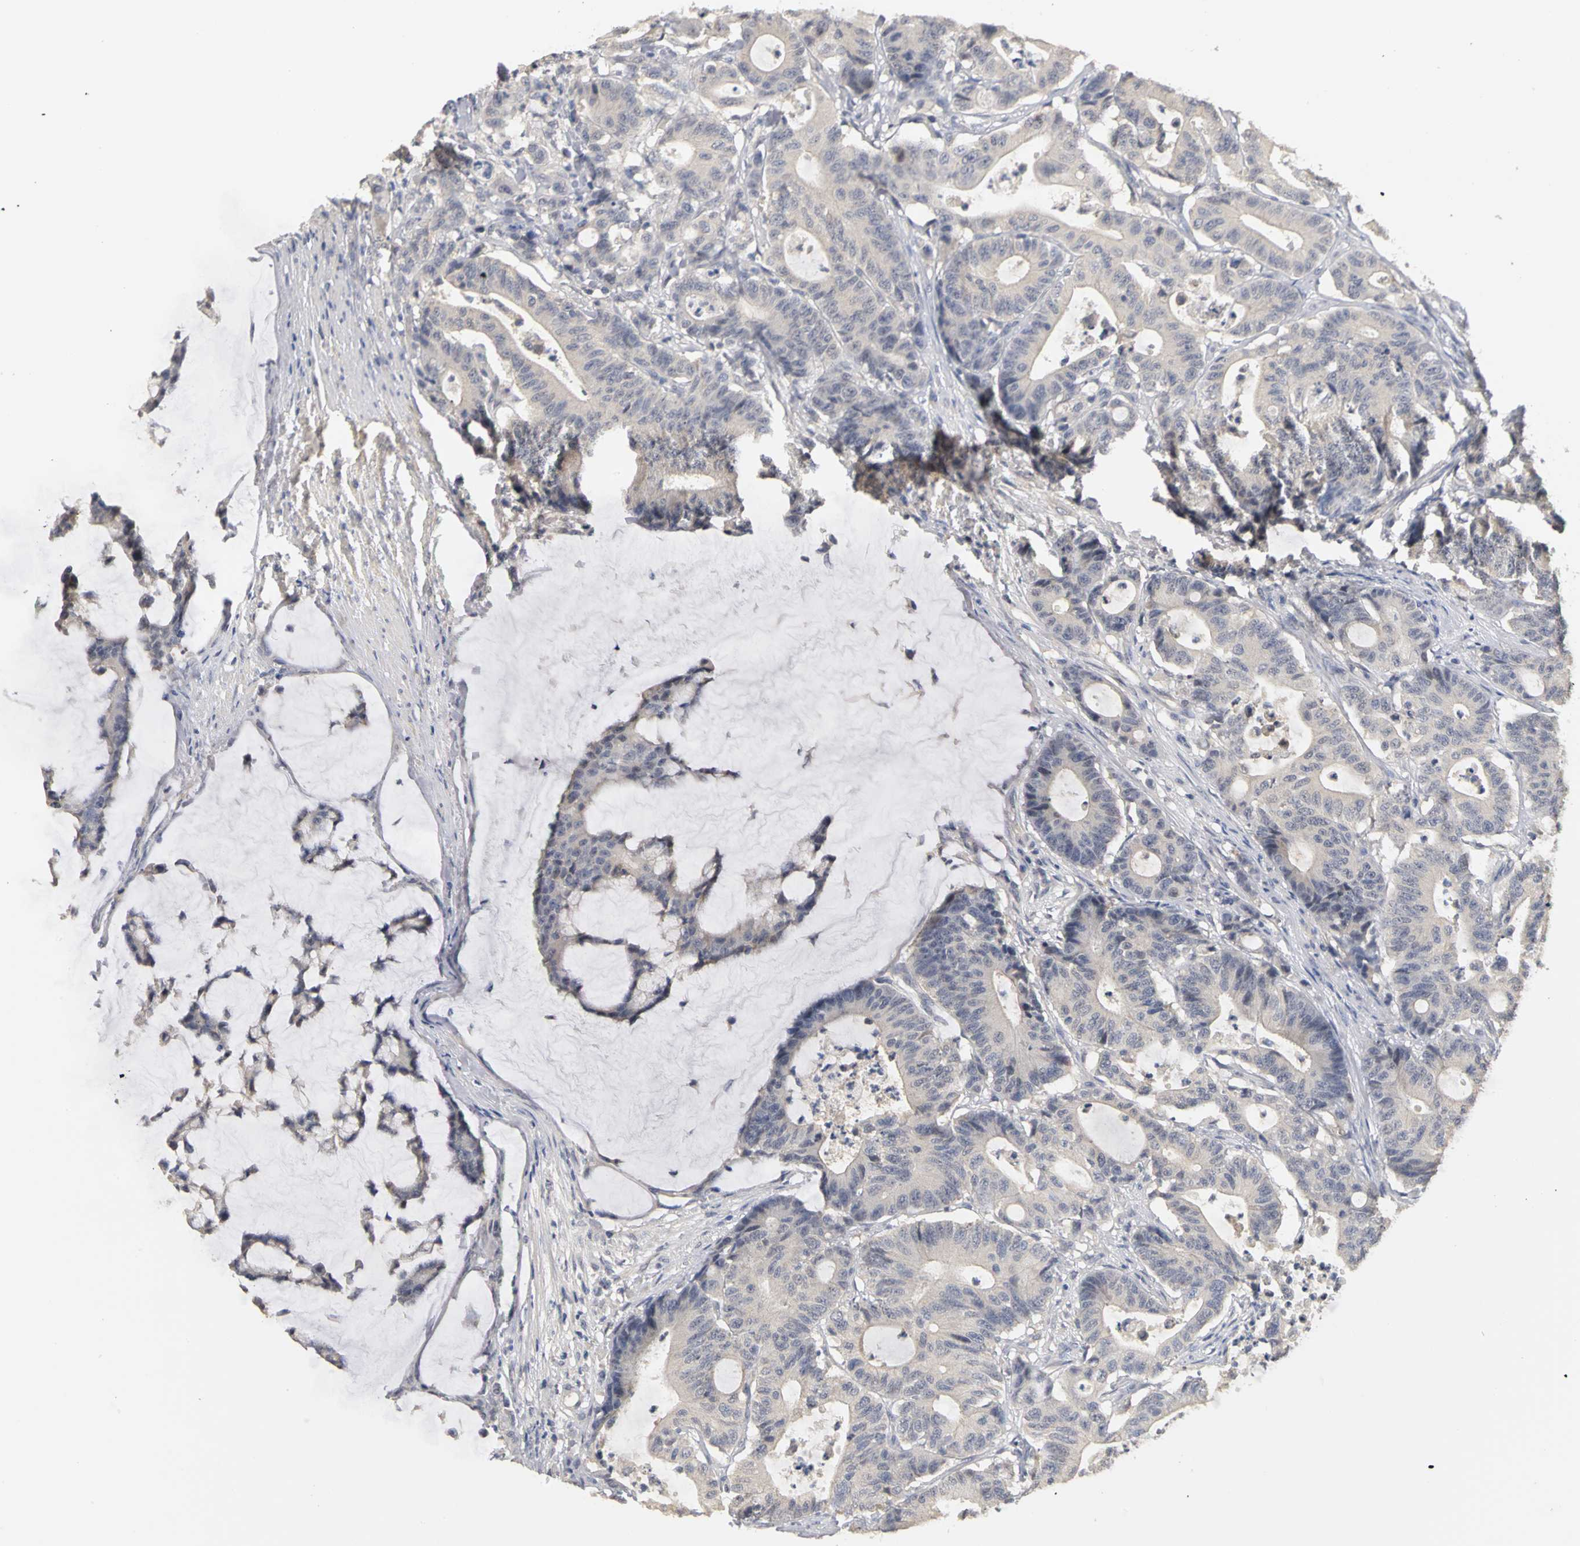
{"staining": {"intensity": "negative", "quantity": "none", "location": "none"}, "tissue": "colorectal cancer", "cell_type": "Tumor cells", "image_type": "cancer", "snomed": [{"axis": "morphology", "description": "Adenocarcinoma, NOS"}, {"axis": "topography", "description": "Colon"}], "caption": "The image displays no significant expression in tumor cells of colorectal adenocarcinoma.", "gene": "PGR", "patient": {"sex": "female", "age": 84}}